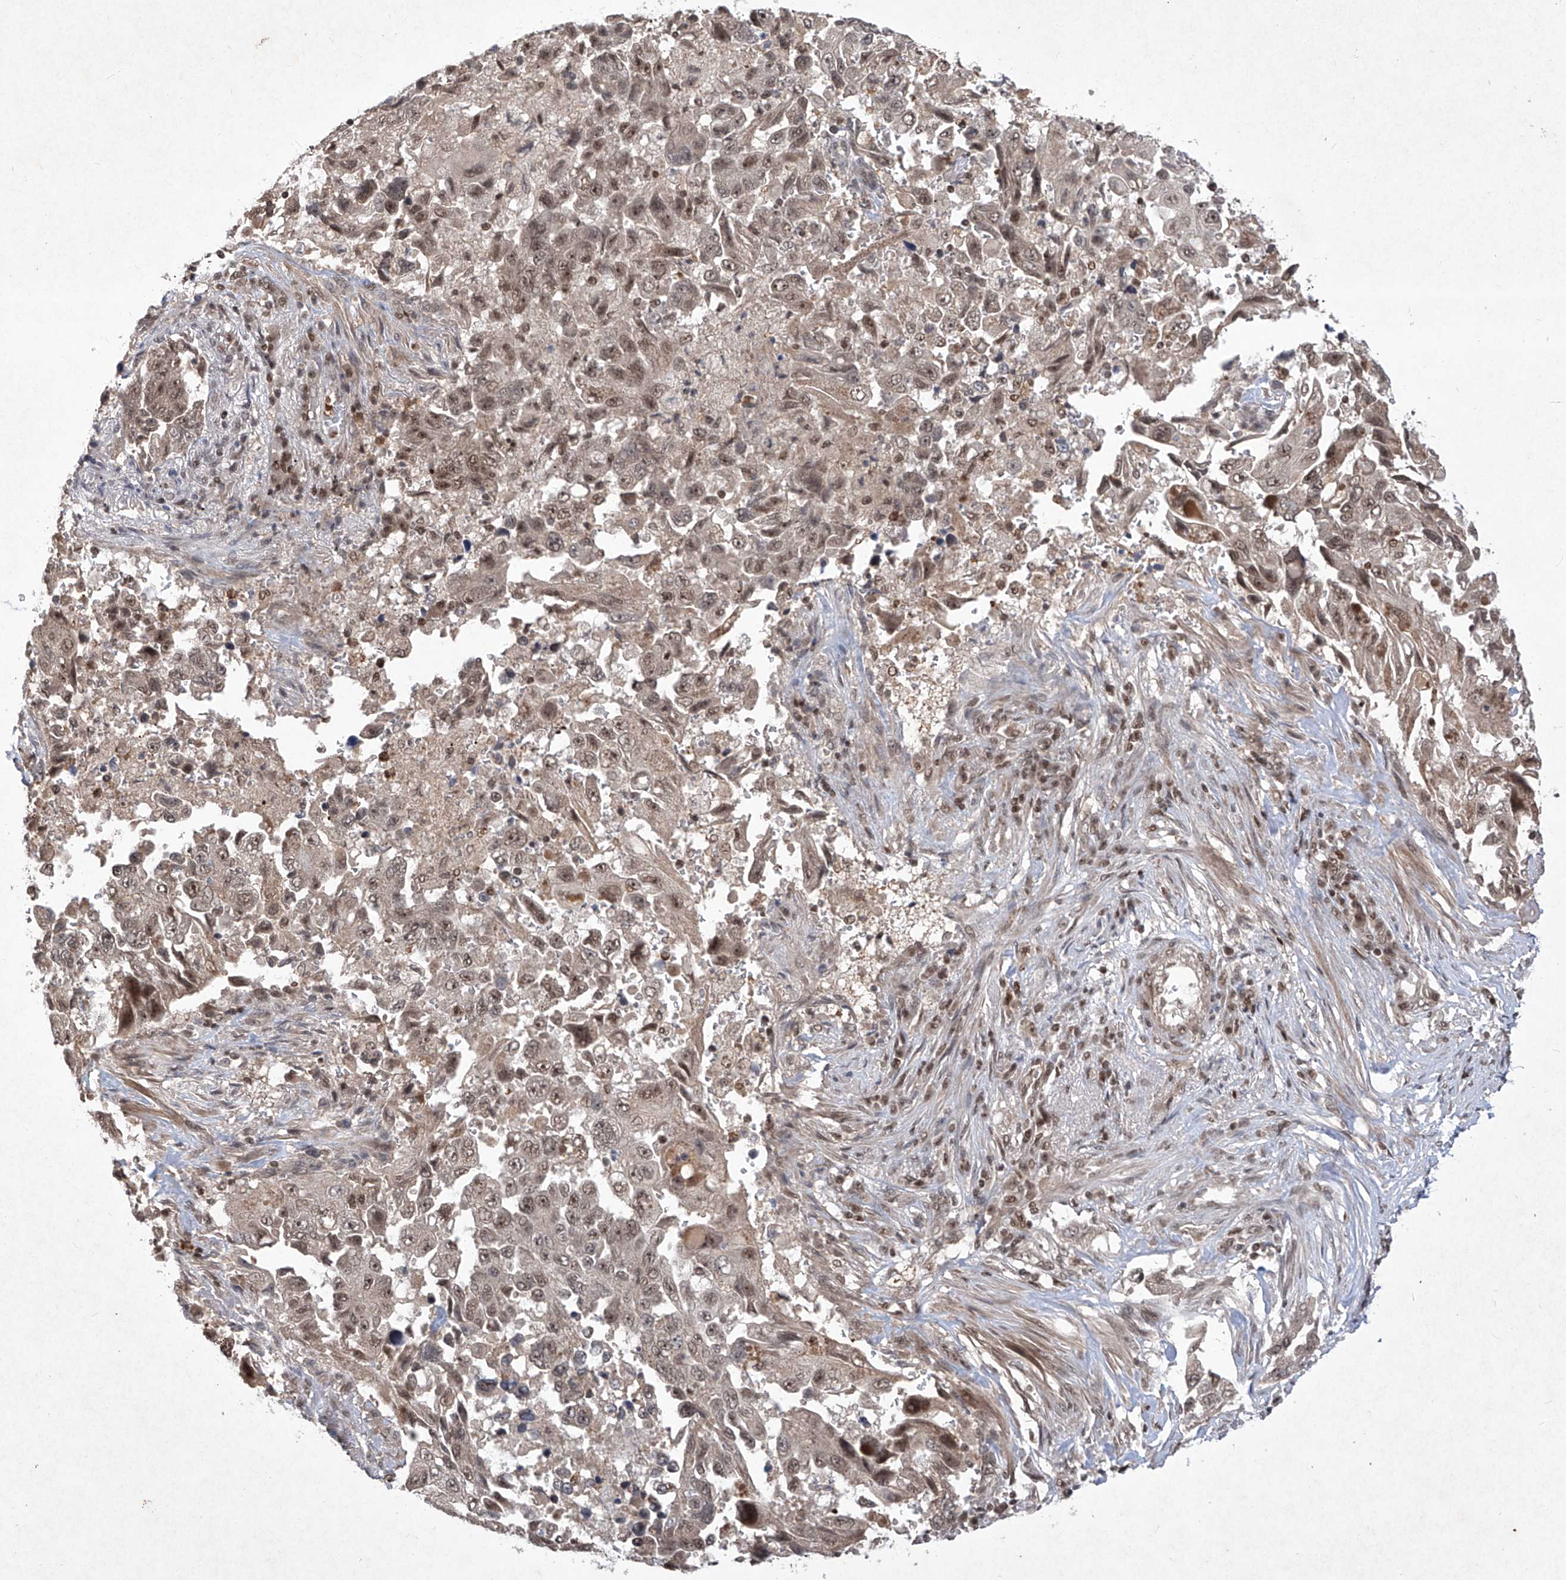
{"staining": {"intensity": "moderate", "quantity": ">75%", "location": "nuclear"}, "tissue": "lung cancer", "cell_type": "Tumor cells", "image_type": "cancer", "snomed": [{"axis": "morphology", "description": "Adenocarcinoma, NOS"}, {"axis": "topography", "description": "Lung"}], "caption": "Immunohistochemistry of human lung adenocarcinoma shows medium levels of moderate nuclear staining in about >75% of tumor cells.", "gene": "IRF2", "patient": {"sex": "female", "age": 51}}